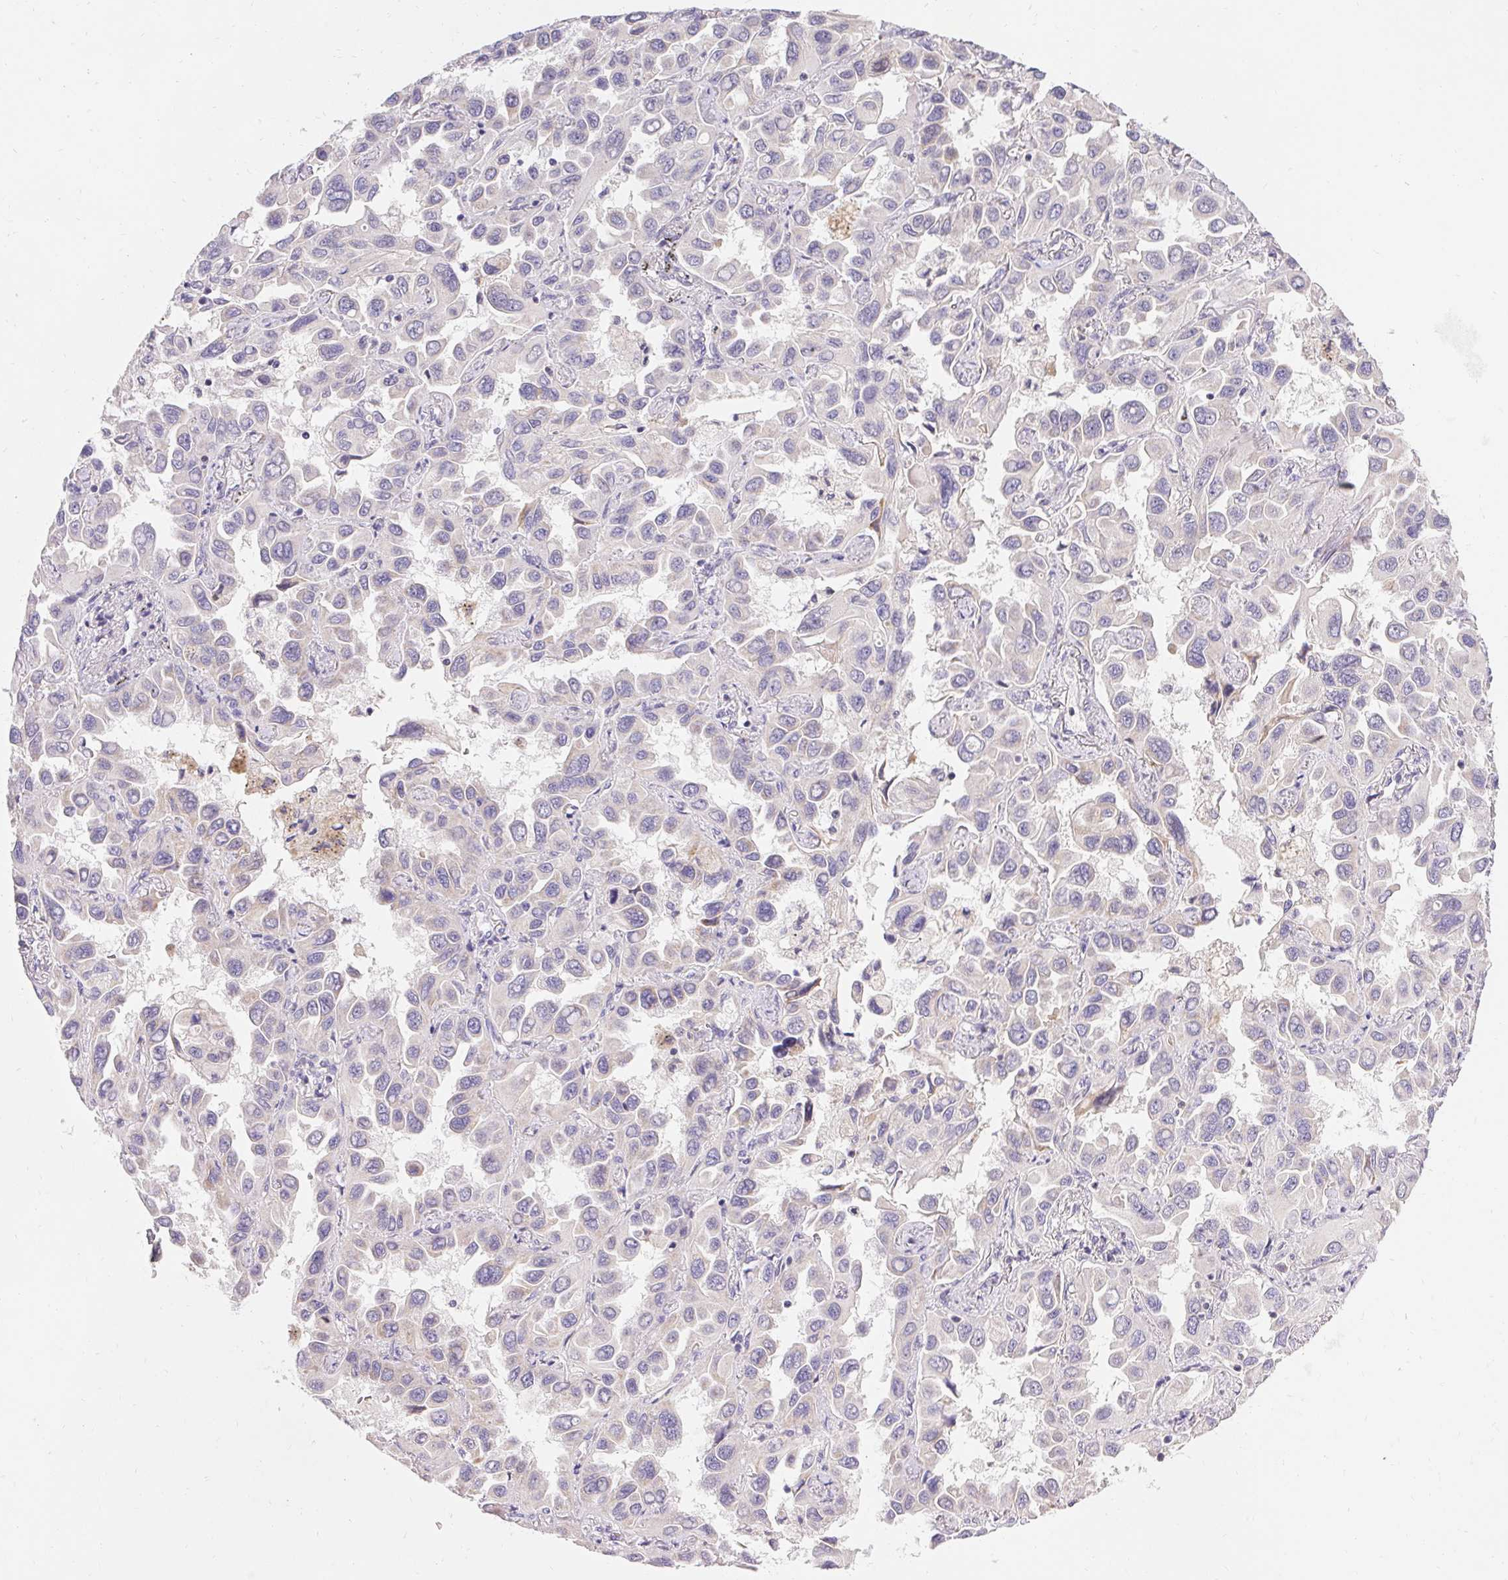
{"staining": {"intensity": "negative", "quantity": "none", "location": "none"}, "tissue": "lung cancer", "cell_type": "Tumor cells", "image_type": "cancer", "snomed": [{"axis": "morphology", "description": "Adenocarcinoma, NOS"}, {"axis": "topography", "description": "Lung"}], "caption": "Tumor cells show no significant protein expression in lung cancer. The staining is performed using DAB brown chromogen with nuclei counter-stained in using hematoxylin.", "gene": "TRIP13", "patient": {"sex": "male", "age": 64}}